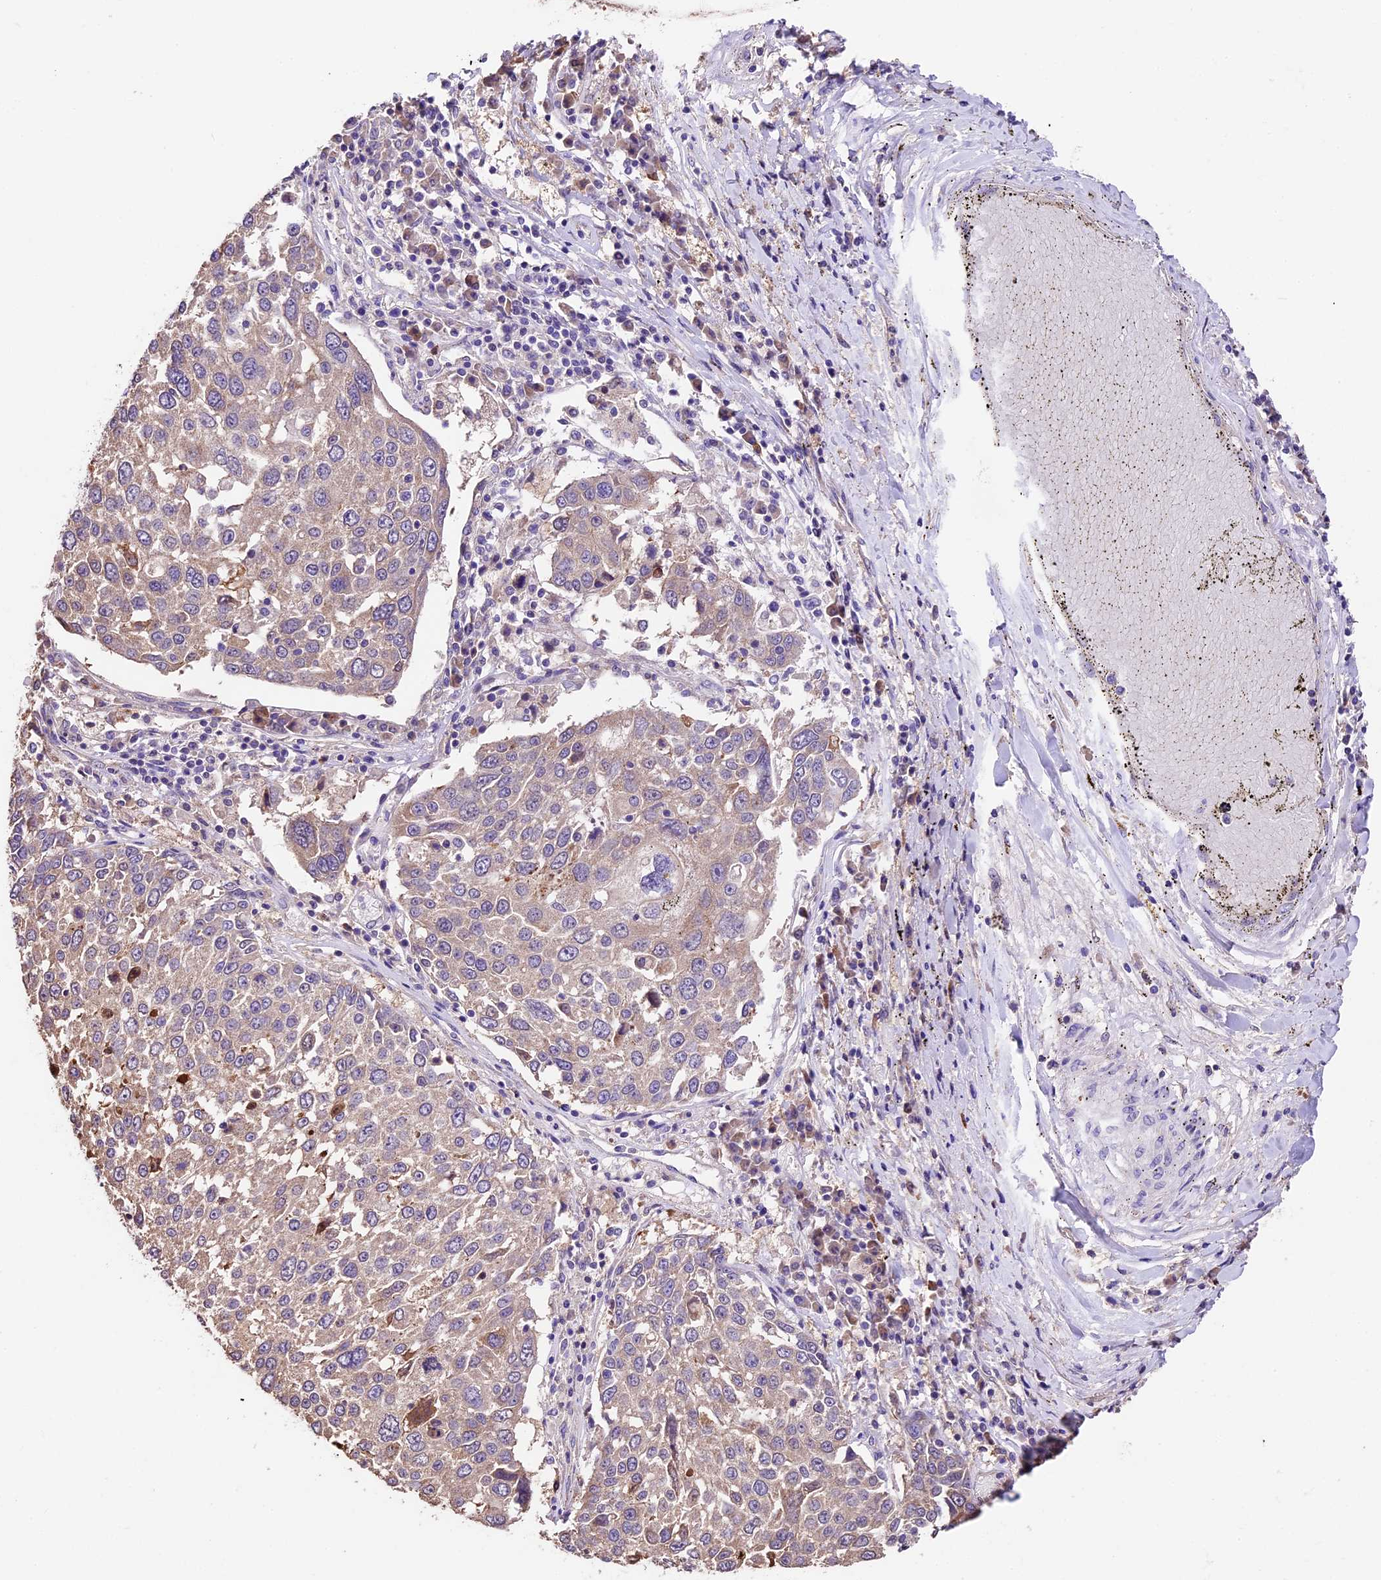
{"staining": {"intensity": "weak", "quantity": "25%-75%", "location": "cytoplasmic/membranous"}, "tissue": "lung cancer", "cell_type": "Tumor cells", "image_type": "cancer", "snomed": [{"axis": "morphology", "description": "Squamous cell carcinoma, NOS"}, {"axis": "topography", "description": "Lung"}], "caption": "Tumor cells show weak cytoplasmic/membranous staining in approximately 25%-75% of cells in lung cancer. Using DAB (3,3'-diaminobenzidine) (brown) and hematoxylin (blue) stains, captured at high magnification using brightfield microscopy.", "gene": "SBNO2", "patient": {"sex": "male", "age": 65}}